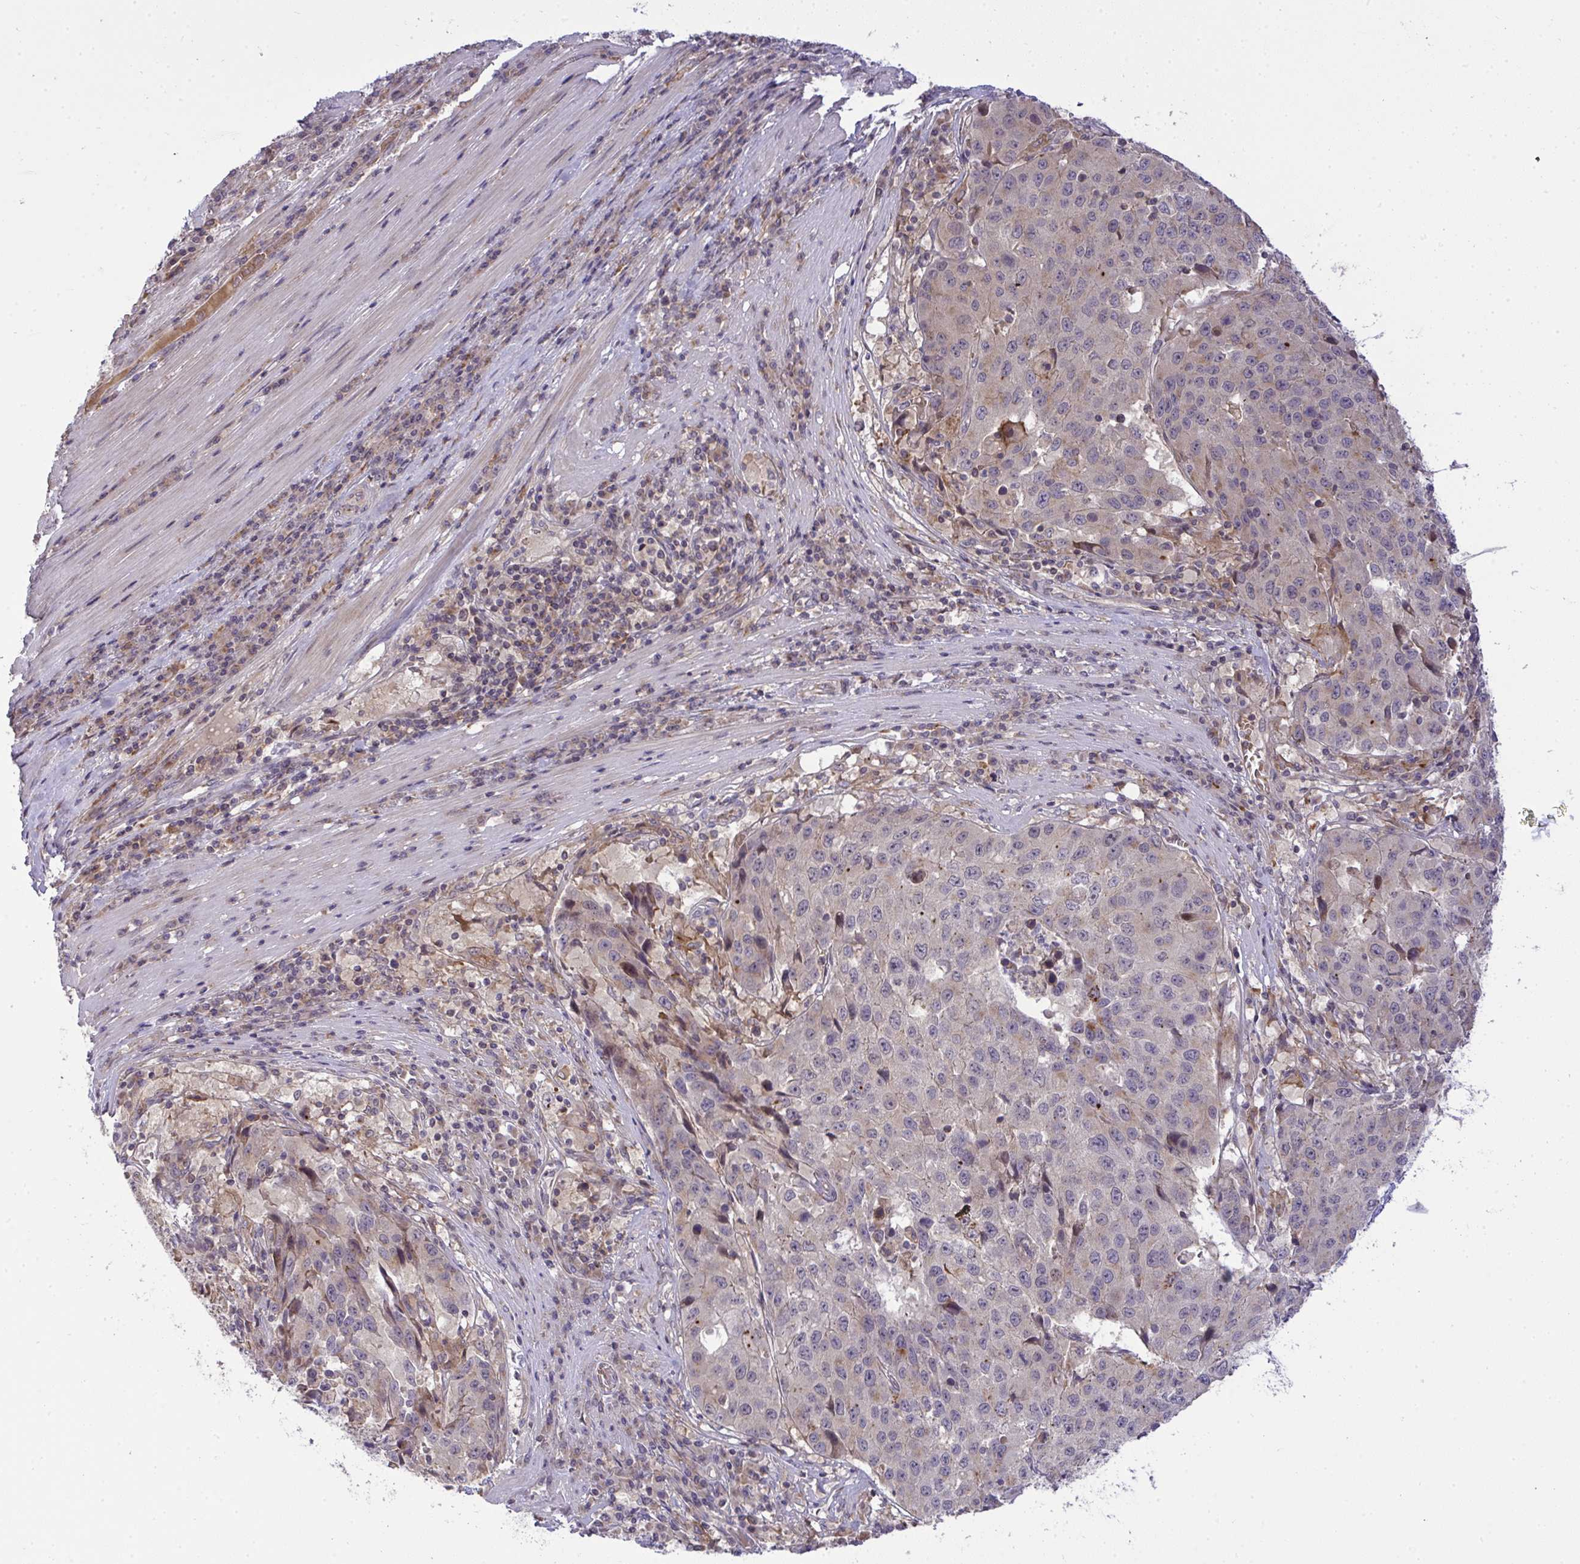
{"staining": {"intensity": "weak", "quantity": "<25%", "location": "cytoplasmic/membranous"}, "tissue": "stomach cancer", "cell_type": "Tumor cells", "image_type": "cancer", "snomed": [{"axis": "morphology", "description": "Adenocarcinoma, NOS"}, {"axis": "topography", "description": "Stomach"}], "caption": "This image is of stomach cancer (adenocarcinoma) stained with immunohistochemistry to label a protein in brown with the nuclei are counter-stained blue. There is no positivity in tumor cells.", "gene": "SLC9A6", "patient": {"sex": "male", "age": 71}}